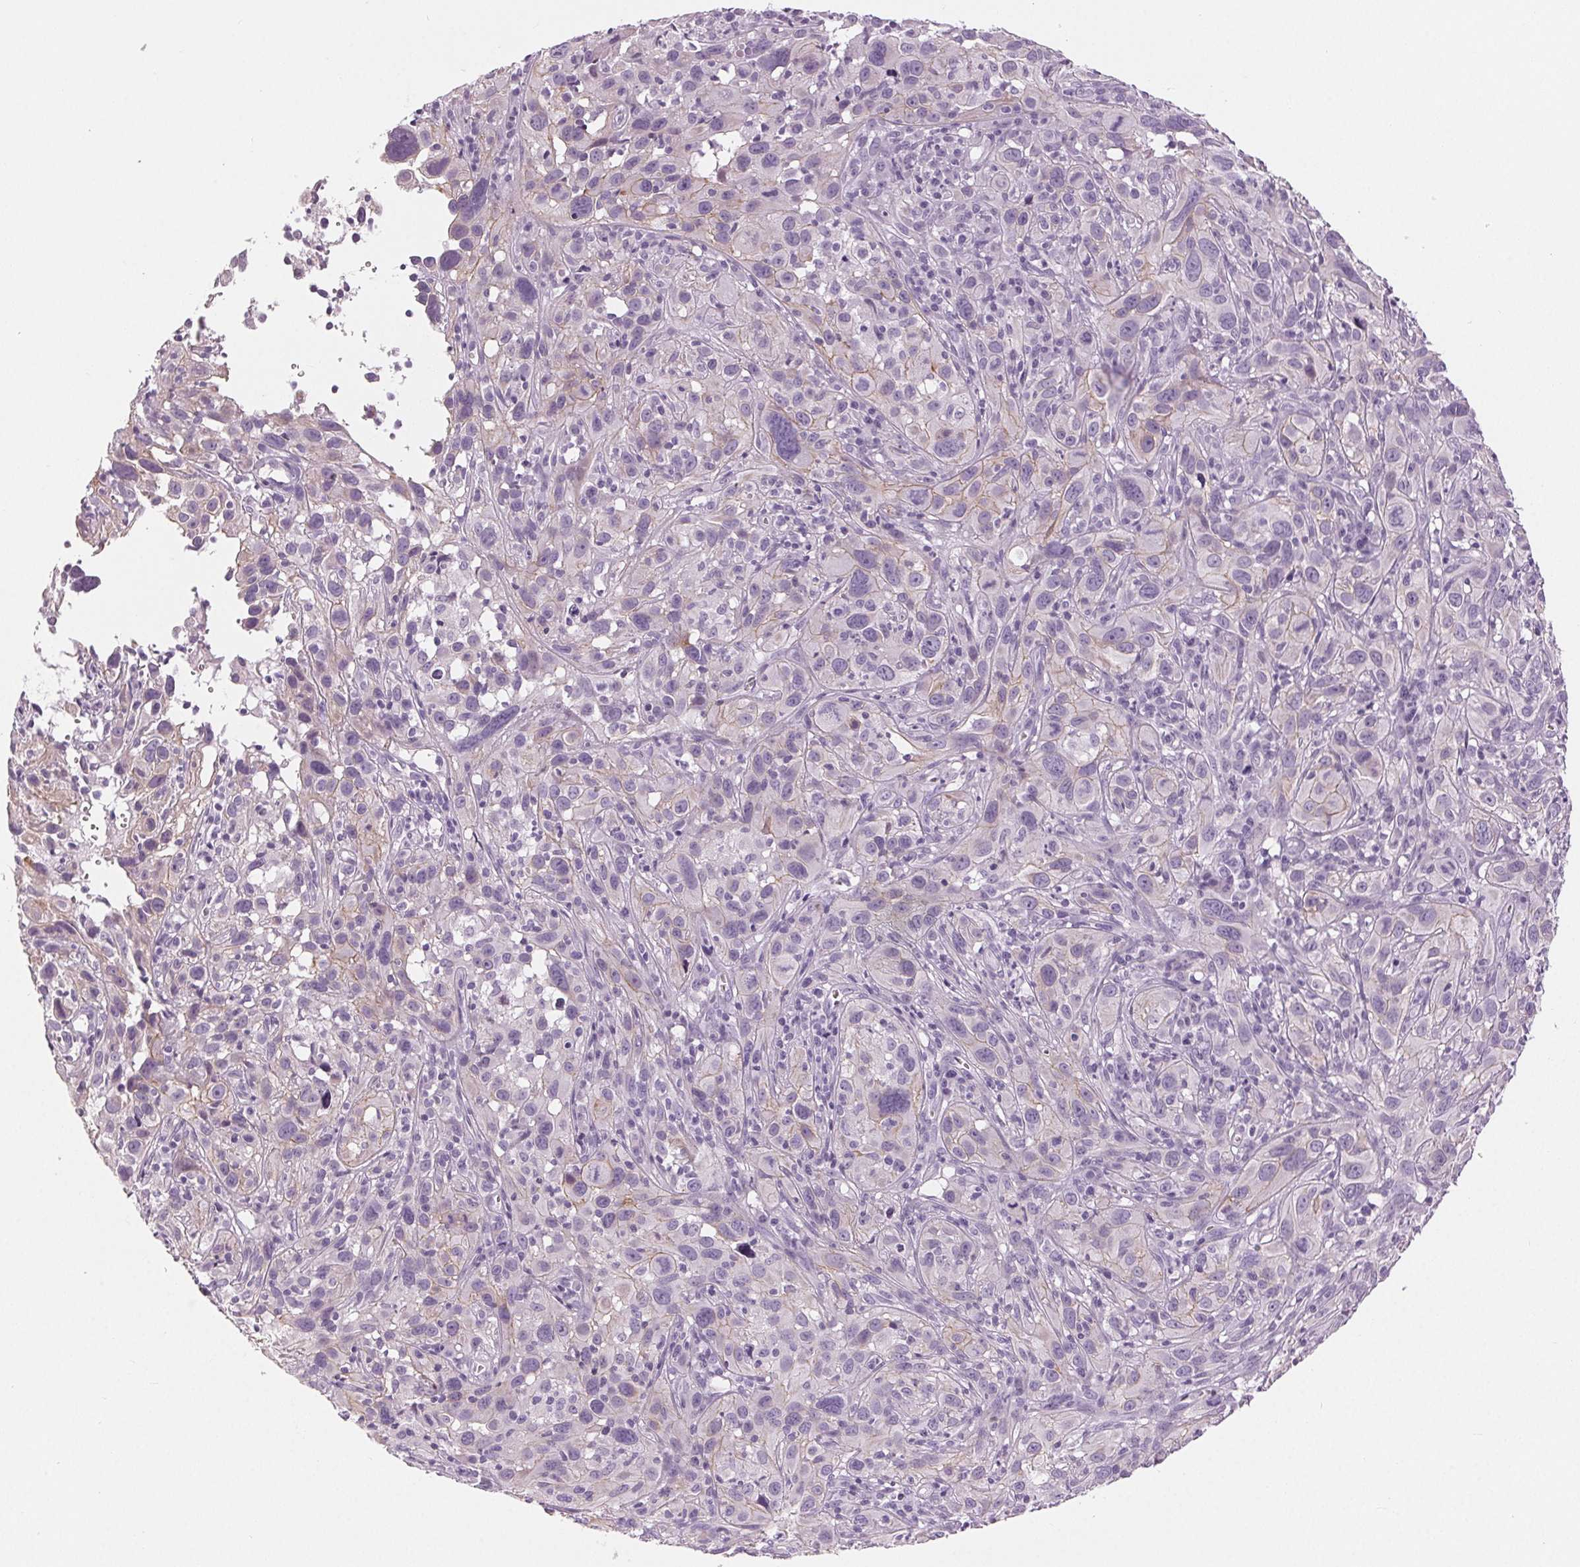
{"staining": {"intensity": "weak", "quantity": "<25%", "location": "cytoplasmic/membranous"}, "tissue": "cervical cancer", "cell_type": "Tumor cells", "image_type": "cancer", "snomed": [{"axis": "morphology", "description": "Squamous cell carcinoma, NOS"}, {"axis": "topography", "description": "Cervix"}], "caption": "Immunohistochemistry (IHC) image of squamous cell carcinoma (cervical) stained for a protein (brown), which shows no staining in tumor cells. The staining is performed using DAB brown chromogen with nuclei counter-stained in using hematoxylin.", "gene": "MISP", "patient": {"sex": "female", "age": 37}}